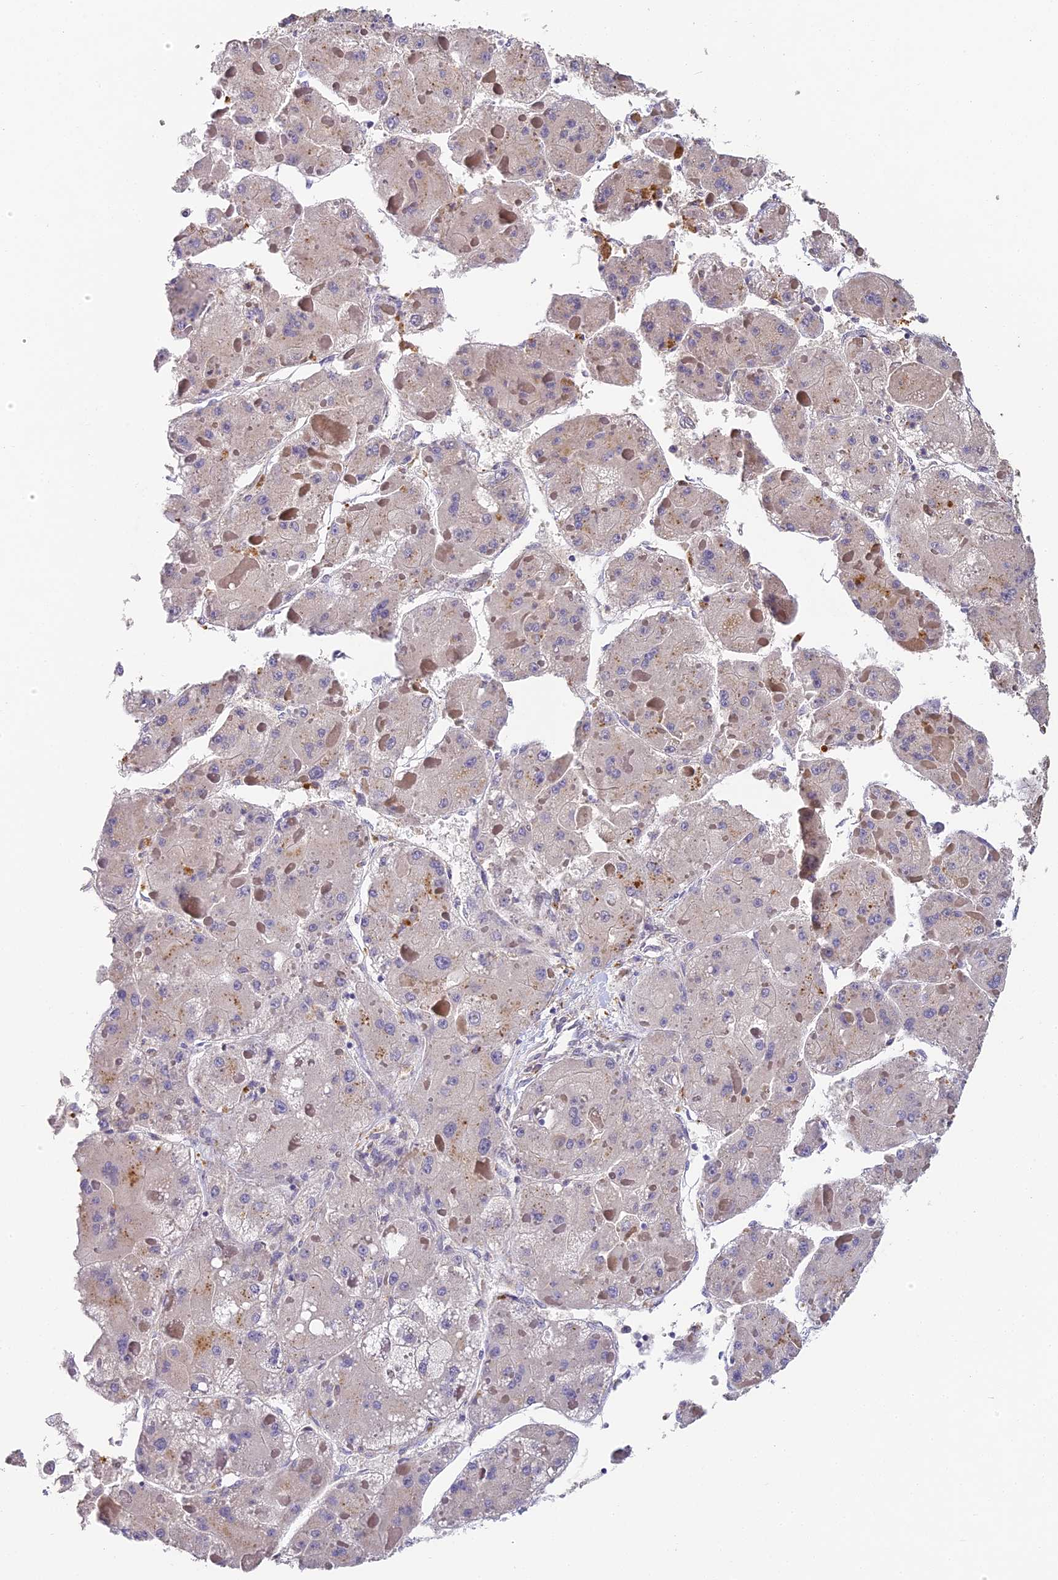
{"staining": {"intensity": "negative", "quantity": "none", "location": "none"}, "tissue": "liver cancer", "cell_type": "Tumor cells", "image_type": "cancer", "snomed": [{"axis": "morphology", "description": "Carcinoma, Hepatocellular, NOS"}, {"axis": "topography", "description": "Liver"}], "caption": "An immunohistochemistry image of liver cancer is shown. There is no staining in tumor cells of liver cancer.", "gene": "YAE1", "patient": {"sex": "female", "age": 73}}